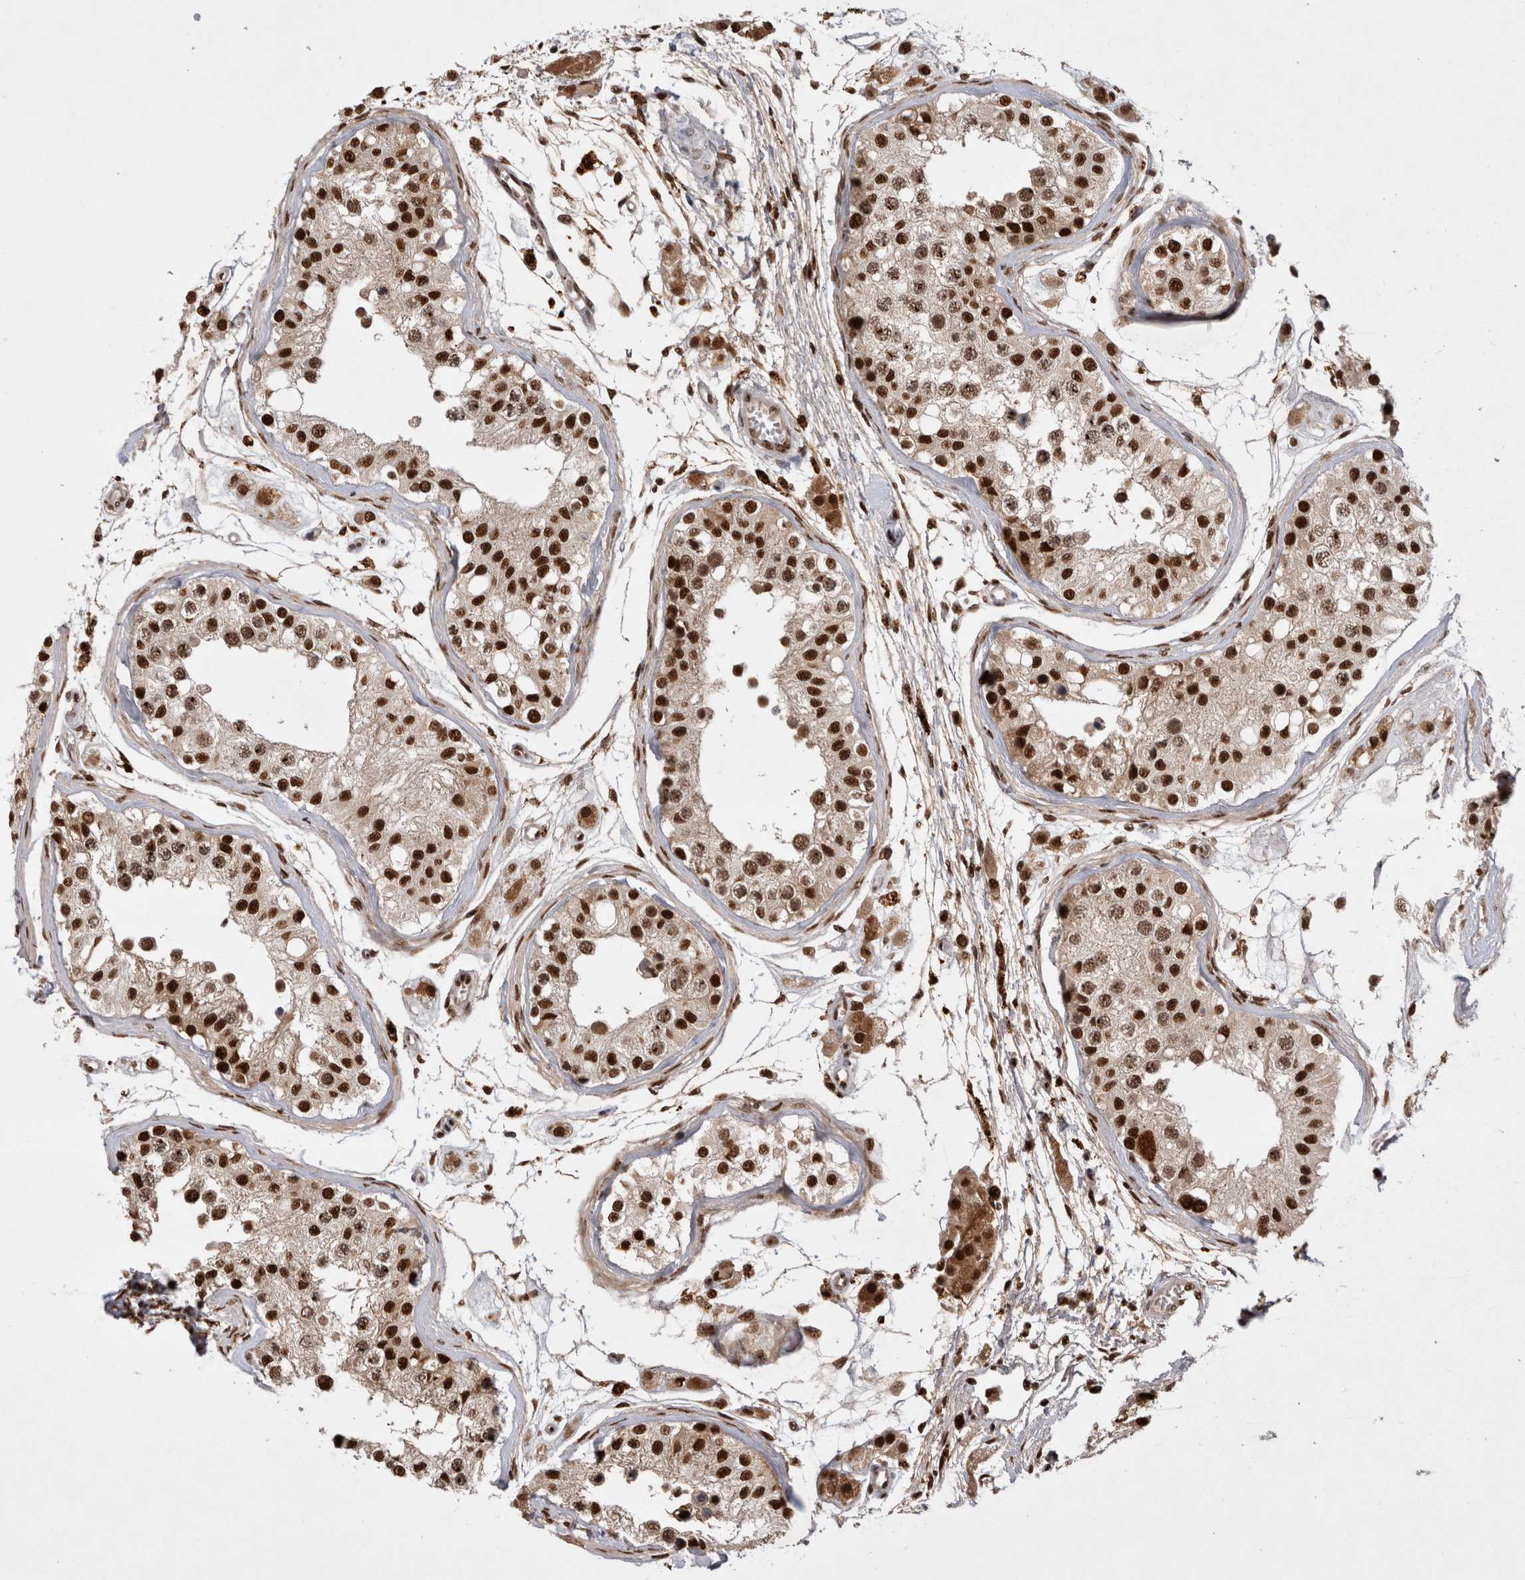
{"staining": {"intensity": "strong", "quantity": ">75%", "location": "nuclear"}, "tissue": "testis", "cell_type": "Cells in seminiferous ducts", "image_type": "normal", "snomed": [{"axis": "morphology", "description": "Normal tissue, NOS"}, {"axis": "morphology", "description": "Adenocarcinoma, metastatic, NOS"}, {"axis": "topography", "description": "Testis"}], "caption": "Protein staining by IHC displays strong nuclear positivity in approximately >75% of cells in seminiferous ducts in unremarkable testis.", "gene": "EYA2", "patient": {"sex": "male", "age": 26}}